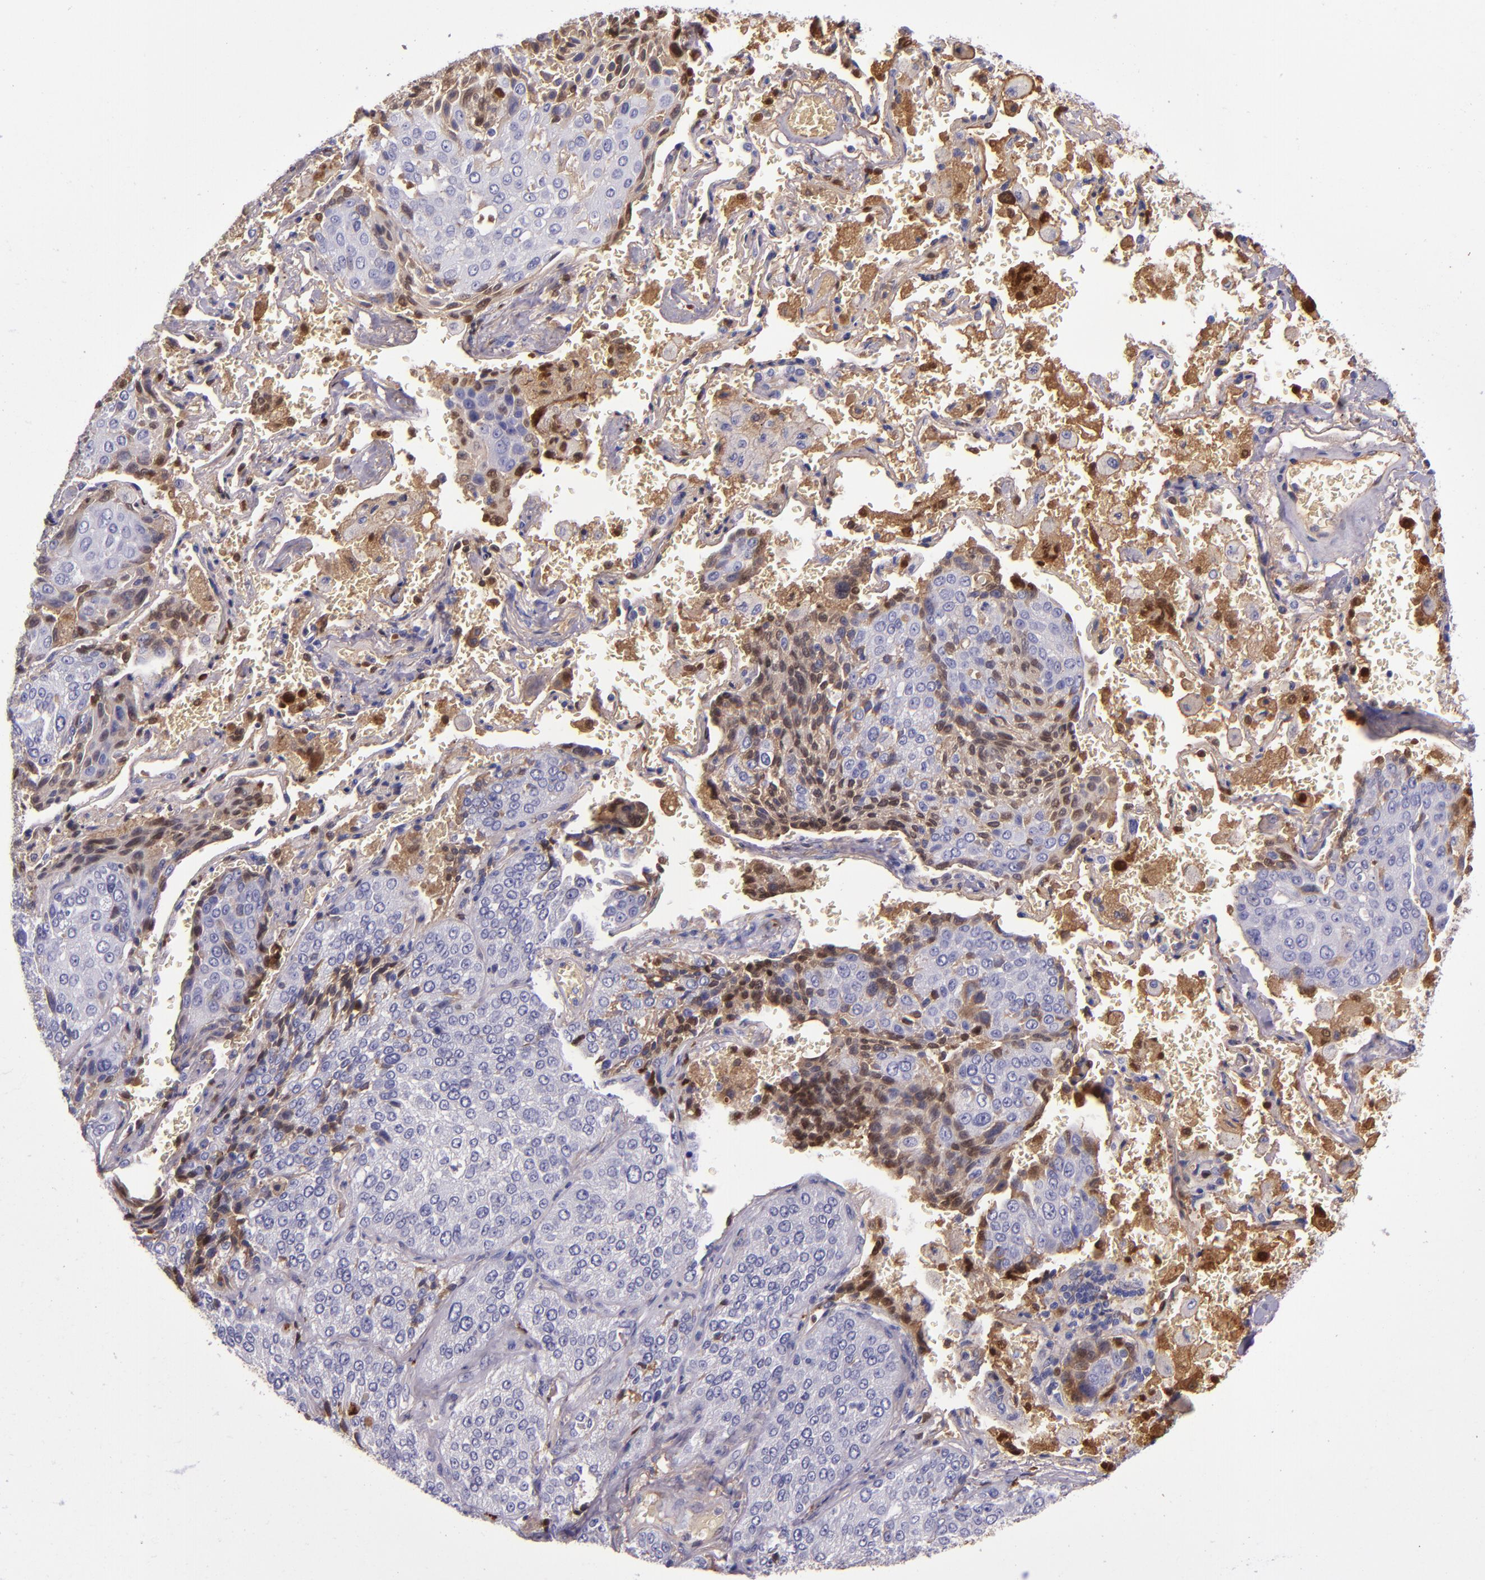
{"staining": {"intensity": "weak", "quantity": "<25%", "location": "cytoplasmic/membranous"}, "tissue": "lung cancer", "cell_type": "Tumor cells", "image_type": "cancer", "snomed": [{"axis": "morphology", "description": "Squamous cell carcinoma, NOS"}, {"axis": "topography", "description": "Lung"}], "caption": "There is no significant expression in tumor cells of lung cancer.", "gene": "CLEC3B", "patient": {"sex": "male", "age": 54}}